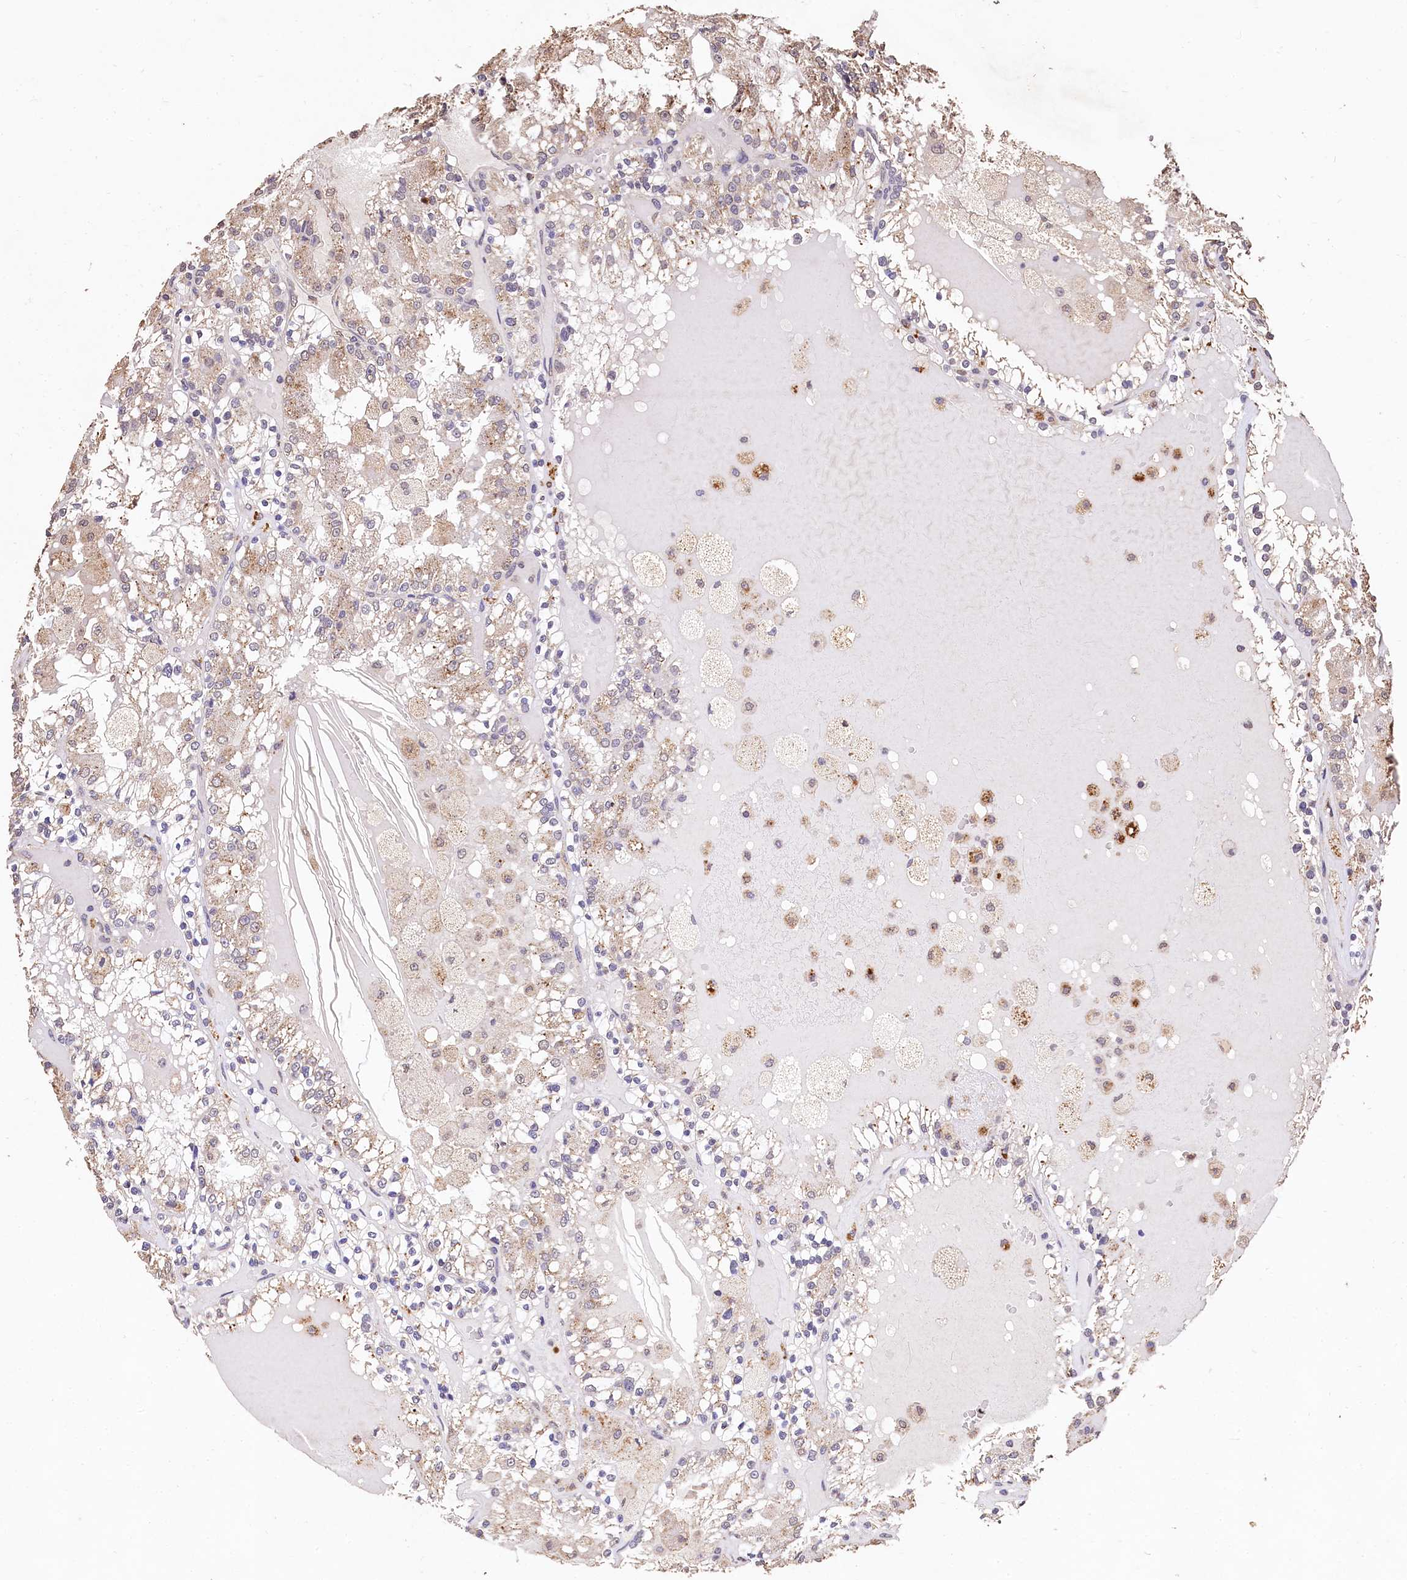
{"staining": {"intensity": "weak", "quantity": "25%-75%", "location": "cytoplasmic/membranous"}, "tissue": "renal cancer", "cell_type": "Tumor cells", "image_type": "cancer", "snomed": [{"axis": "morphology", "description": "Adenocarcinoma, NOS"}, {"axis": "topography", "description": "Kidney"}], "caption": "Weak cytoplasmic/membranous positivity for a protein is identified in about 25%-75% of tumor cells of adenocarcinoma (renal) using immunohistochemistry (IHC).", "gene": "LSM4", "patient": {"sex": "female", "age": 56}}